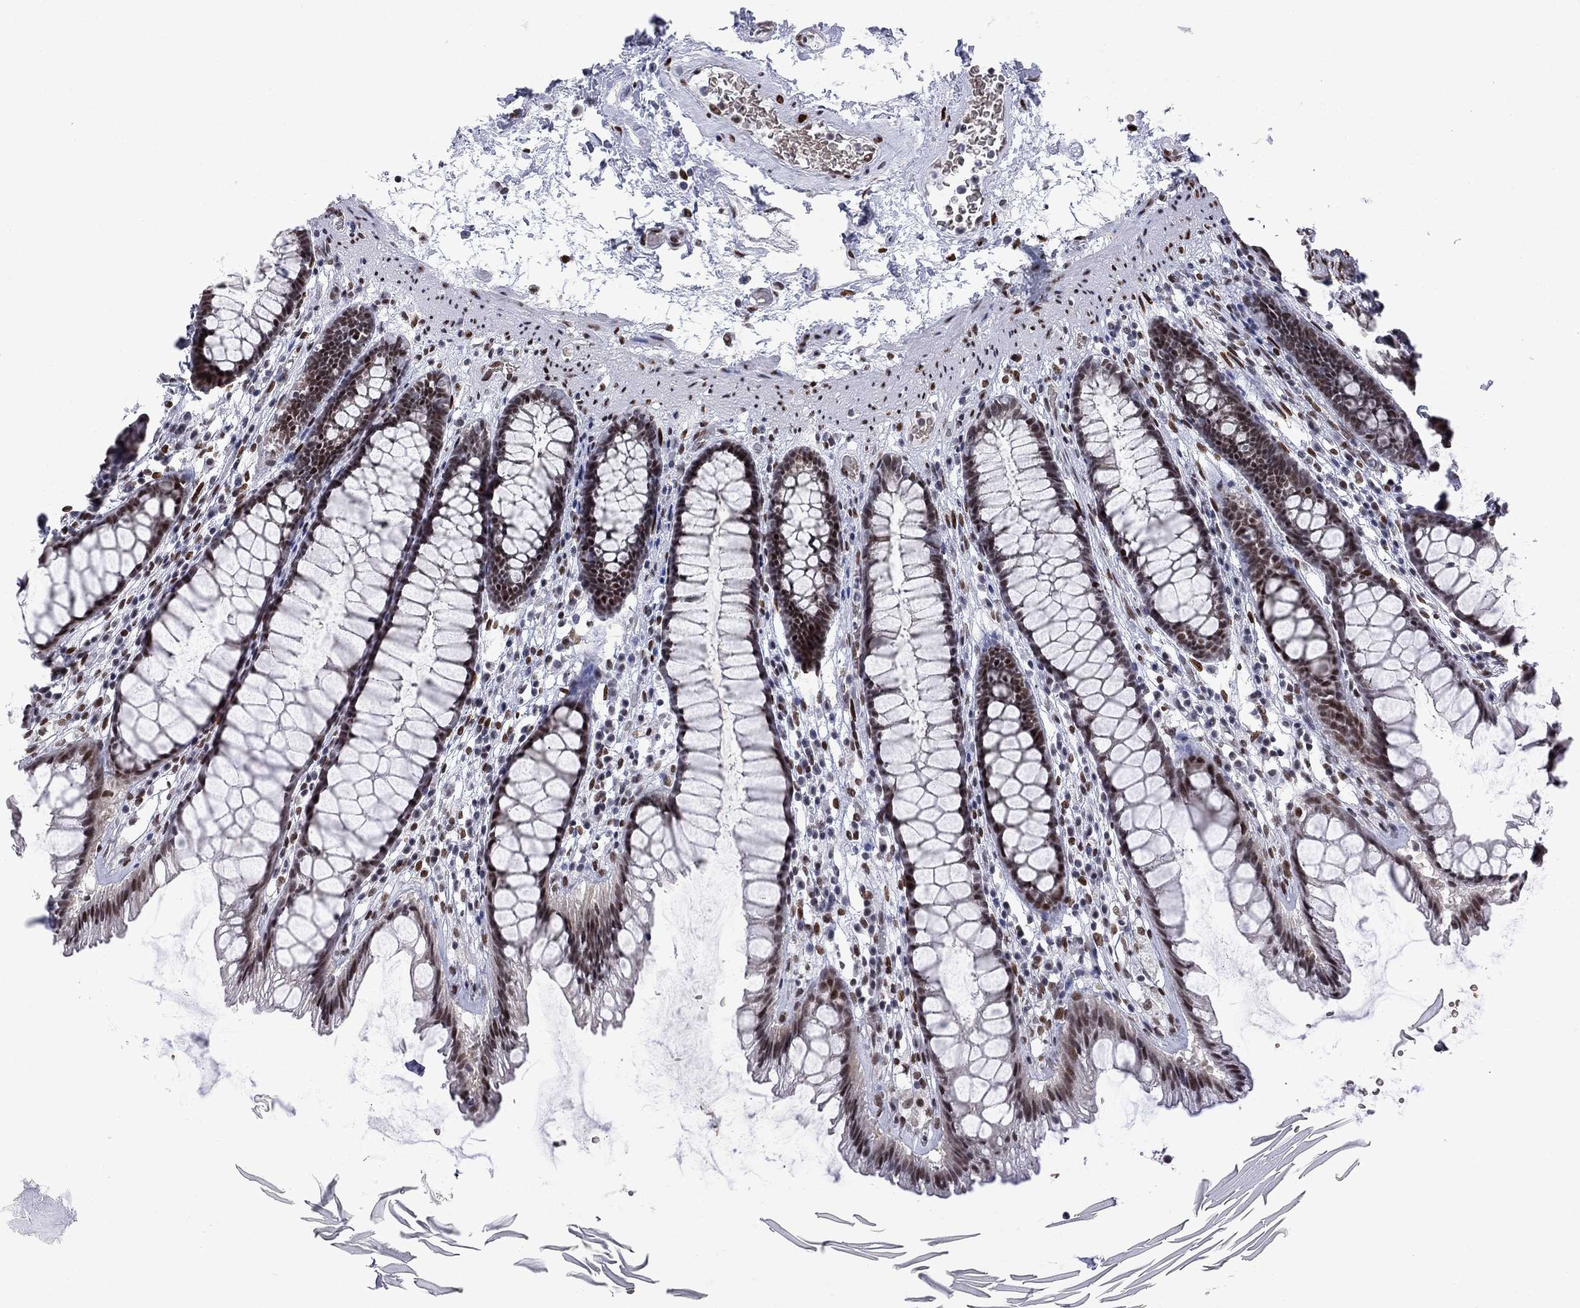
{"staining": {"intensity": "moderate", "quantity": ">75%", "location": "nuclear"}, "tissue": "rectum", "cell_type": "Glandular cells", "image_type": "normal", "snomed": [{"axis": "morphology", "description": "Normal tissue, NOS"}, {"axis": "topography", "description": "Rectum"}], "caption": "Protein staining of unremarkable rectum displays moderate nuclear expression in approximately >75% of glandular cells.", "gene": "ZBTB47", "patient": {"sex": "male", "age": 72}}